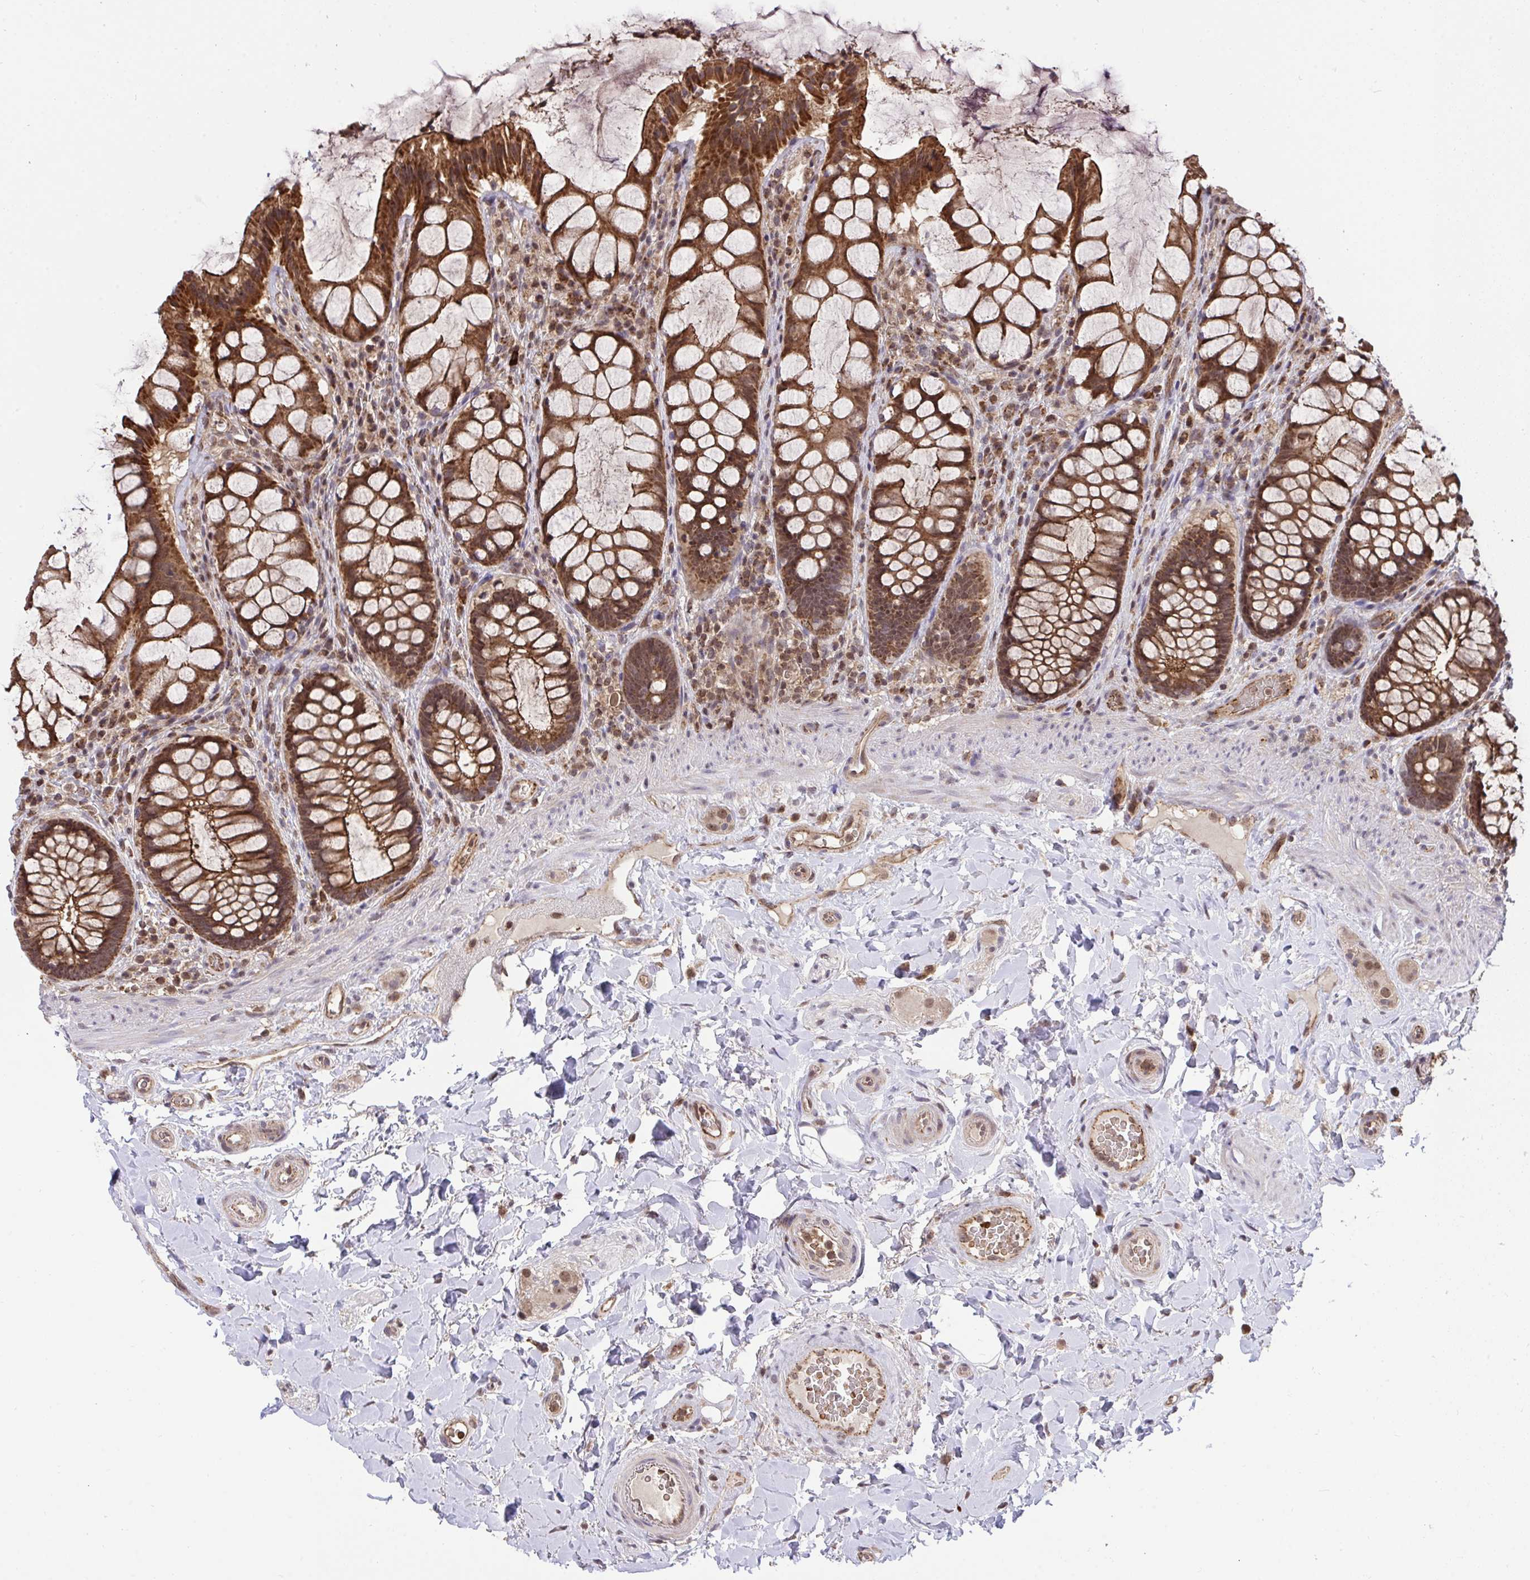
{"staining": {"intensity": "strong", "quantity": ">75%", "location": "cytoplasmic/membranous"}, "tissue": "rectum", "cell_type": "Glandular cells", "image_type": "normal", "snomed": [{"axis": "morphology", "description": "Normal tissue, NOS"}, {"axis": "topography", "description": "Rectum"}], "caption": "Immunohistochemical staining of unremarkable rectum displays strong cytoplasmic/membranous protein staining in approximately >75% of glandular cells.", "gene": "PPP1CA", "patient": {"sex": "female", "age": 58}}